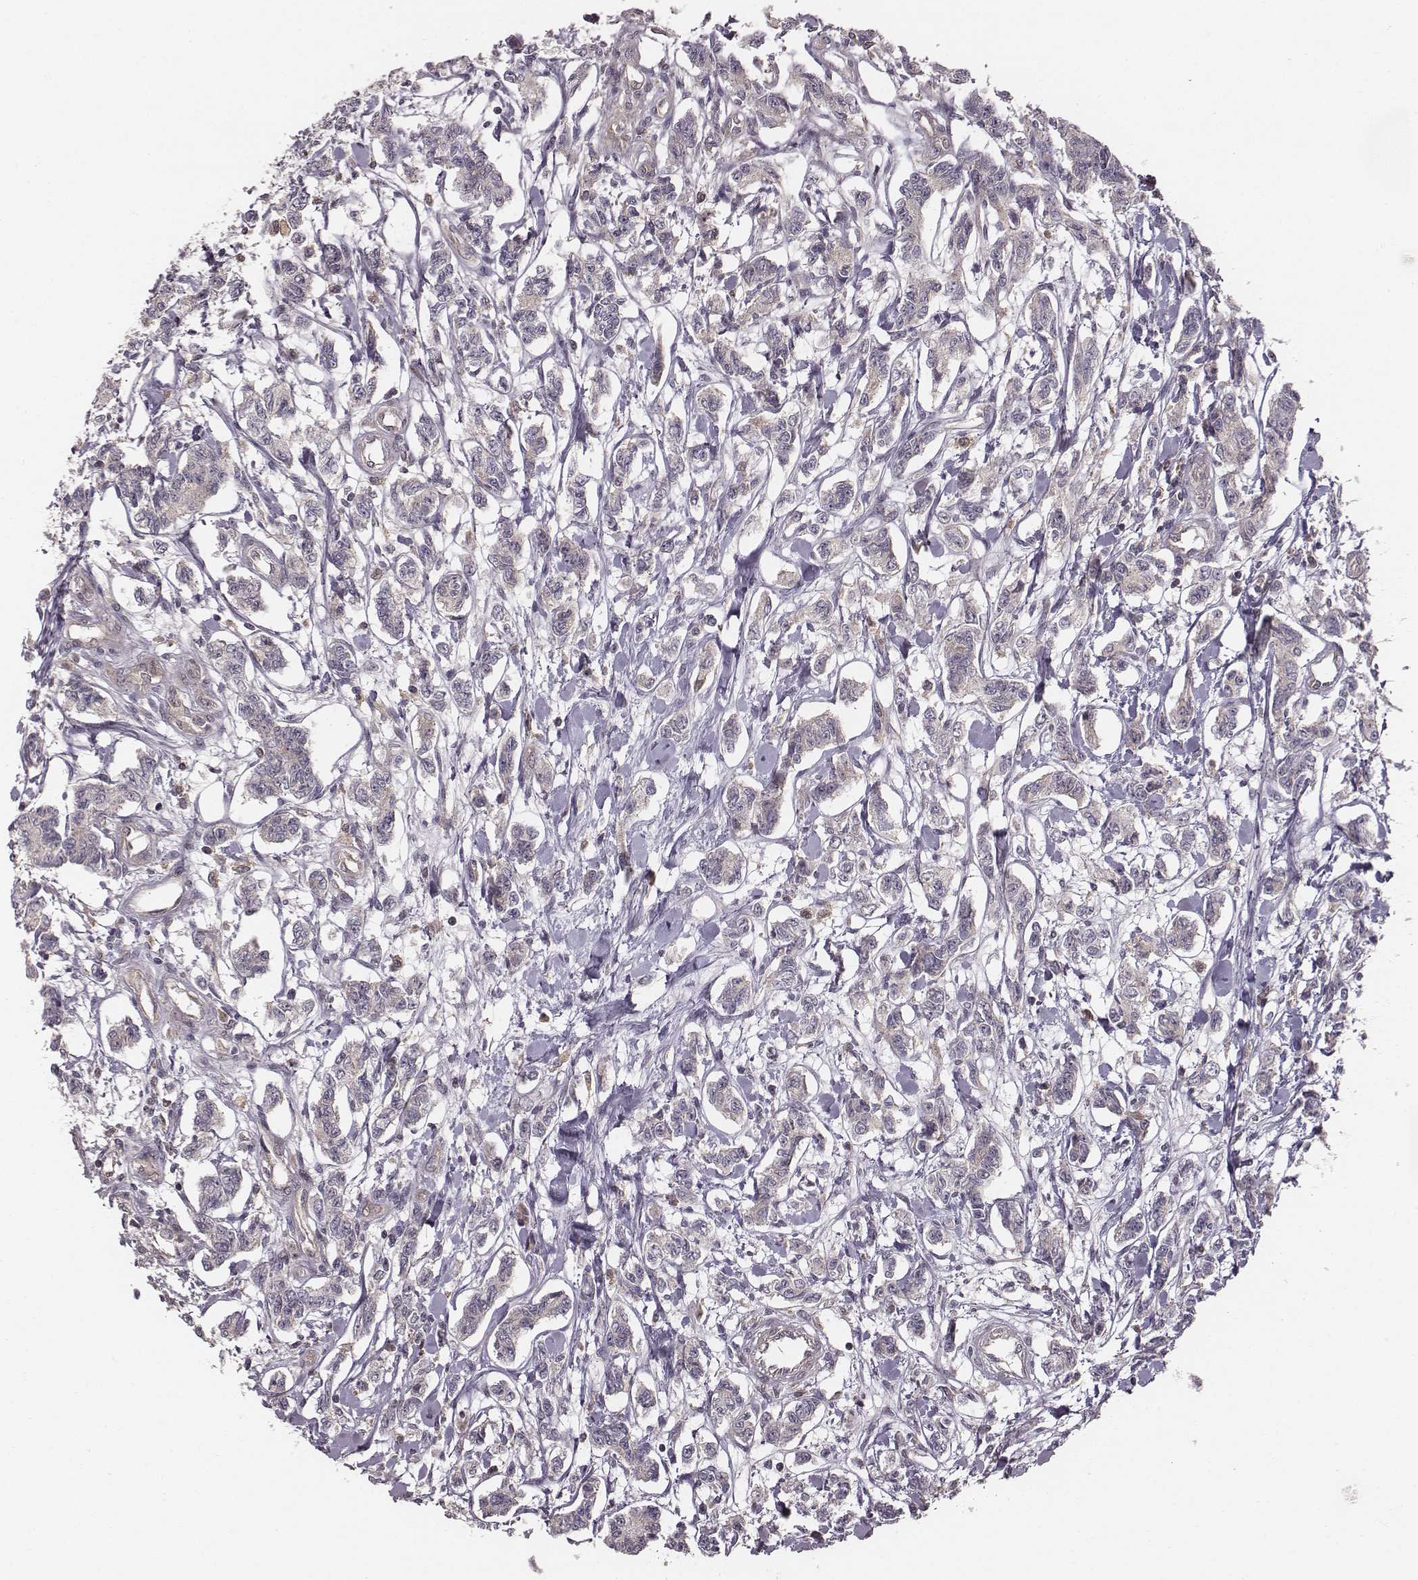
{"staining": {"intensity": "weak", "quantity": "25%-75%", "location": "cytoplasmic/membranous"}, "tissue": "carcinoid", "cell_type": "Tumor cells", "image_type": "cancer", "snomed": [{"axis": "morphology", "description": "Carcinoid, malignant, NOS"}, {"axis": "topography", "description": "Kidney"}], "caption": "A low amount of weak cytoplasmic/membranous staining is seen in about 25%-75% of tumor cells in carcinoid tissue.", "gene": "VPS26A", "patient": {"sex": "female", "age": 41}}